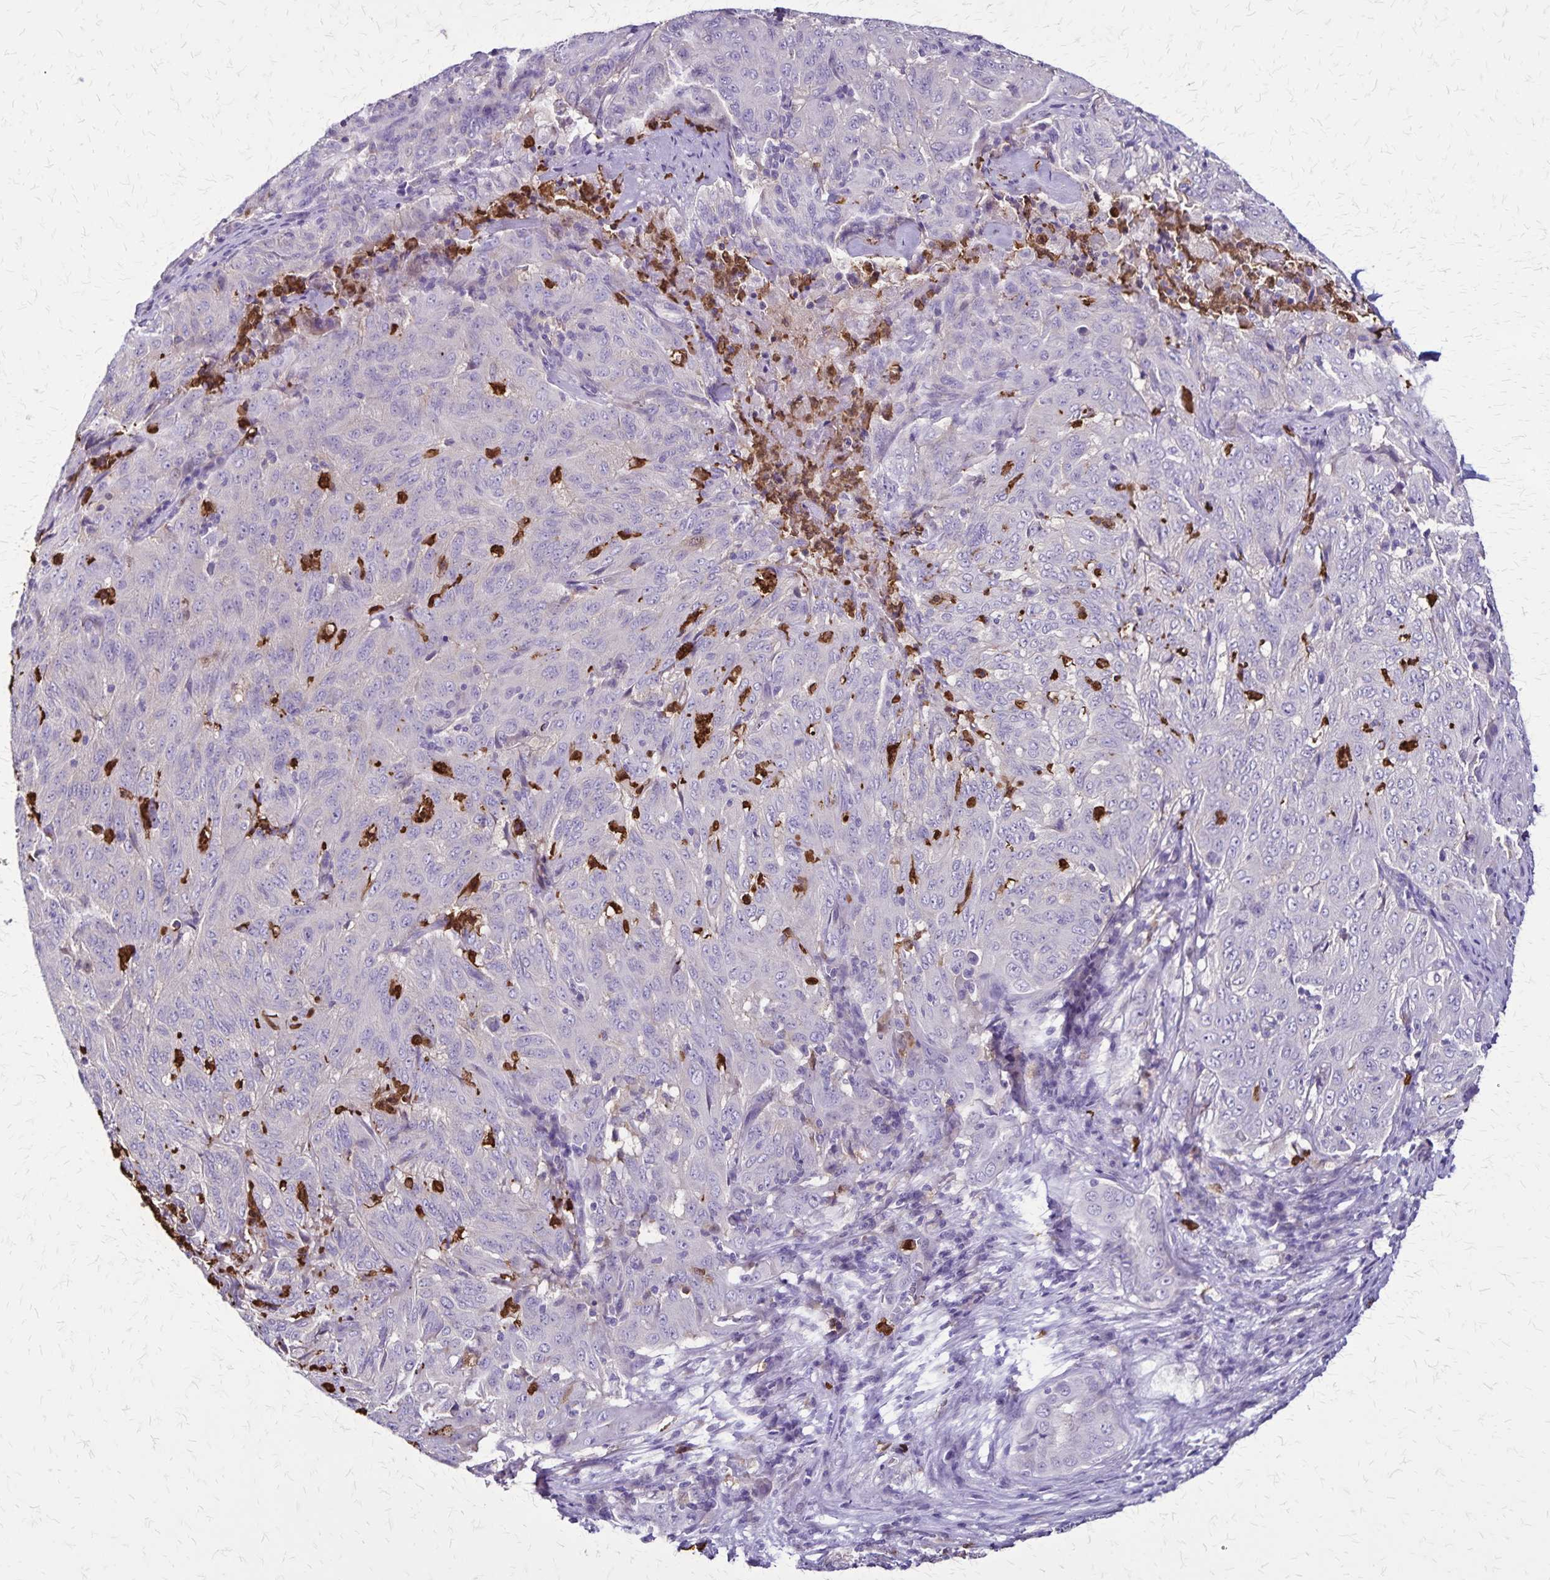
{"staining": {"intensity": "negative", "quantity": "none", "location": "none"}, "tissue": "pancreatic cancer", "cell_type": "Tumor cells", "image_type": "cancer", "snomed": [{"axis": "morphology", "description": "Adenocarcinoma, NOS"}, {"axis": "topography", "description": "Pancreas"}], "caption": "Tumor cells show no significant protein staining in pancreatic adenocarcinoma.", "gene": "ULBP3", "patient": {"sex": "male", "age": 63}}